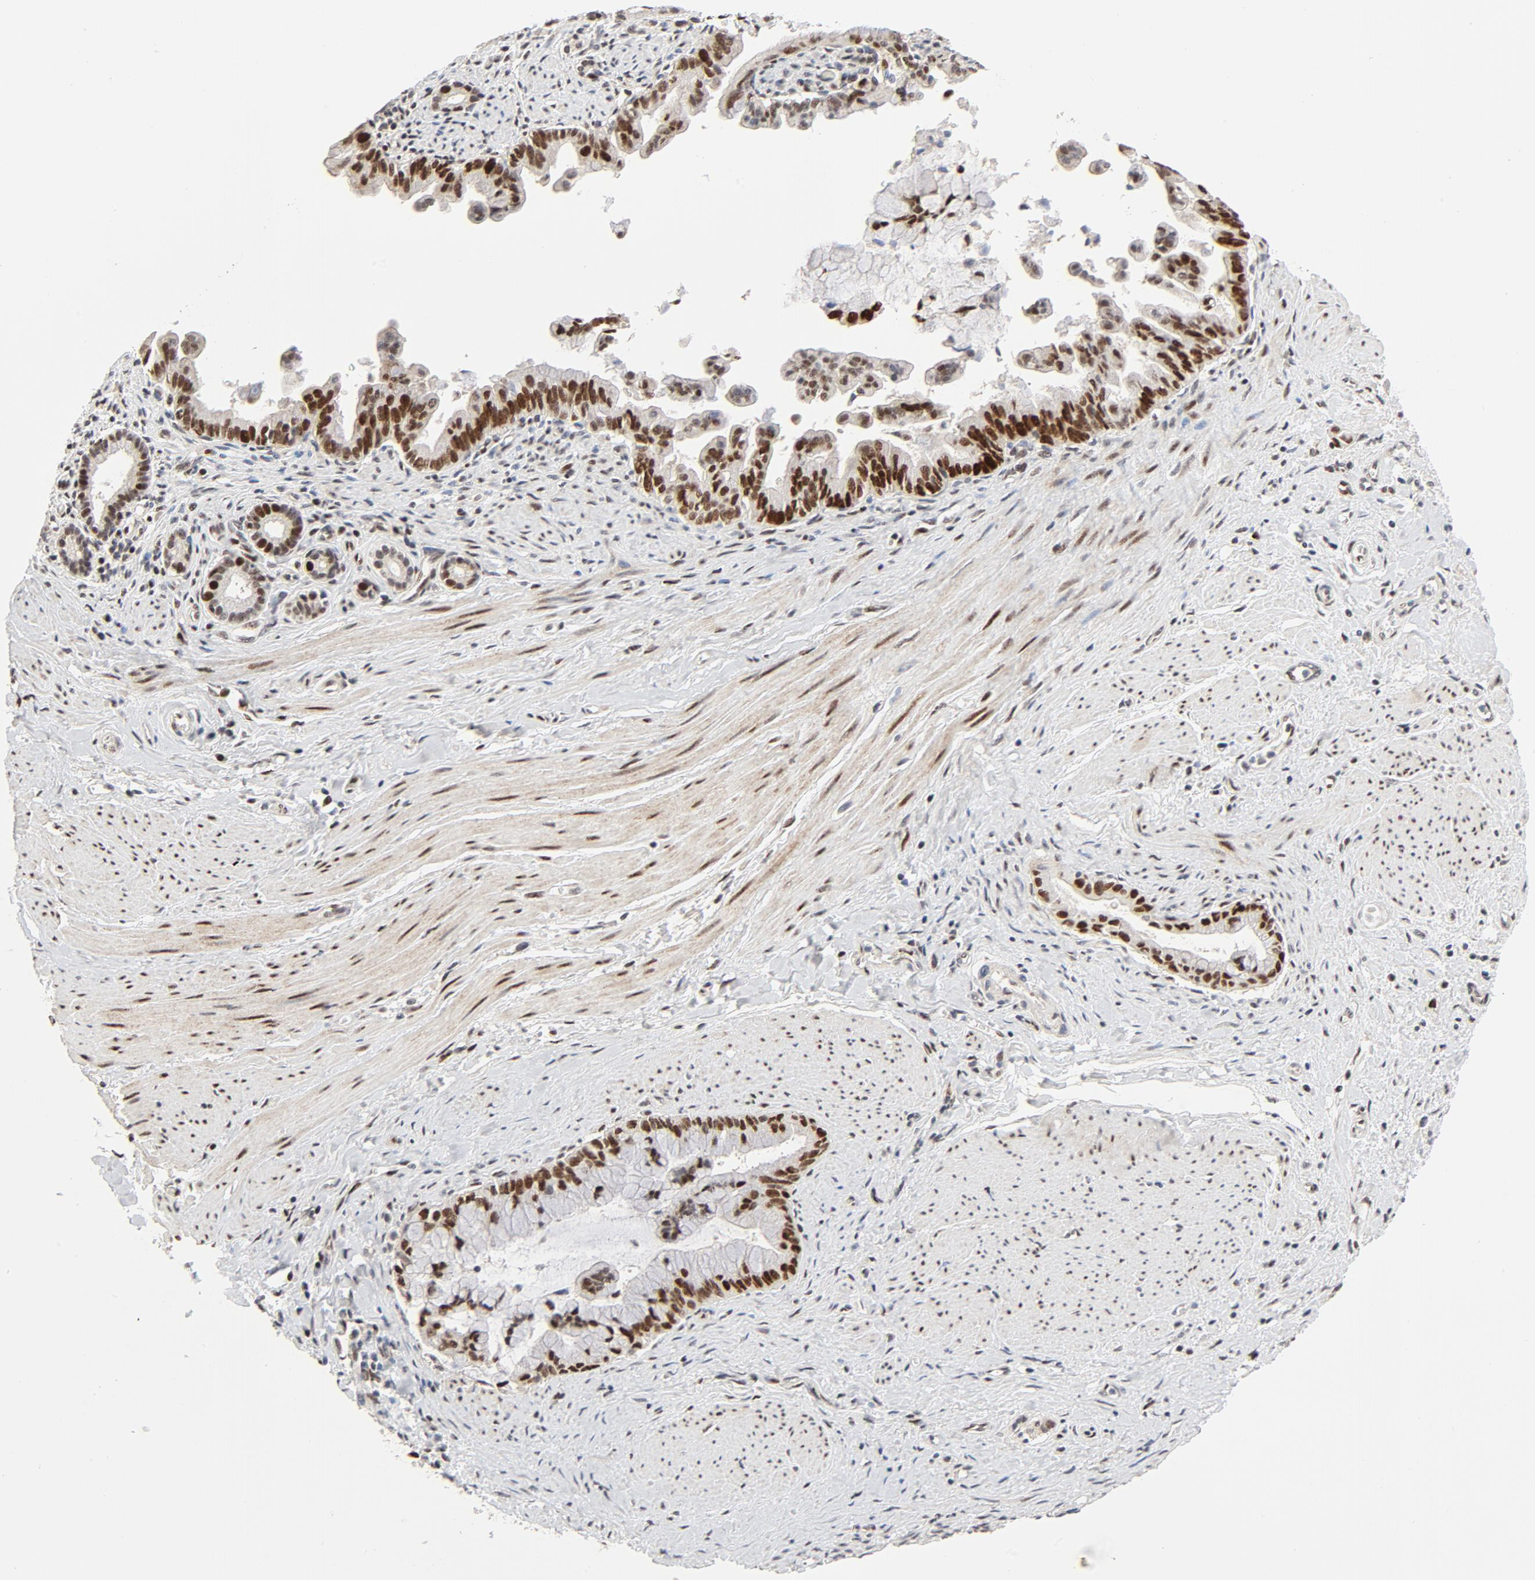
{"staining": {"intensity": "strong", "quantity": ">75%", "location": "nuclear"}, "tissue": "pancreatic cancer", "cell_type": "Tumor cells", "image_type": "cancer", "snomed": [{"axis": "morphology", "description": "Adenocarcinoma, NOS"}, {"axis": "topography", "description": "Pancreas"}], "caption": "The histopathology image shows immunohistochemical staining of pancreatic cancer (adenocarcinoma). There is strong nuclear expression is appreciated in approximately >75% of tumor cells.", "gene": "GTF2I", "patient": {"sex": "male", "age": 59}}